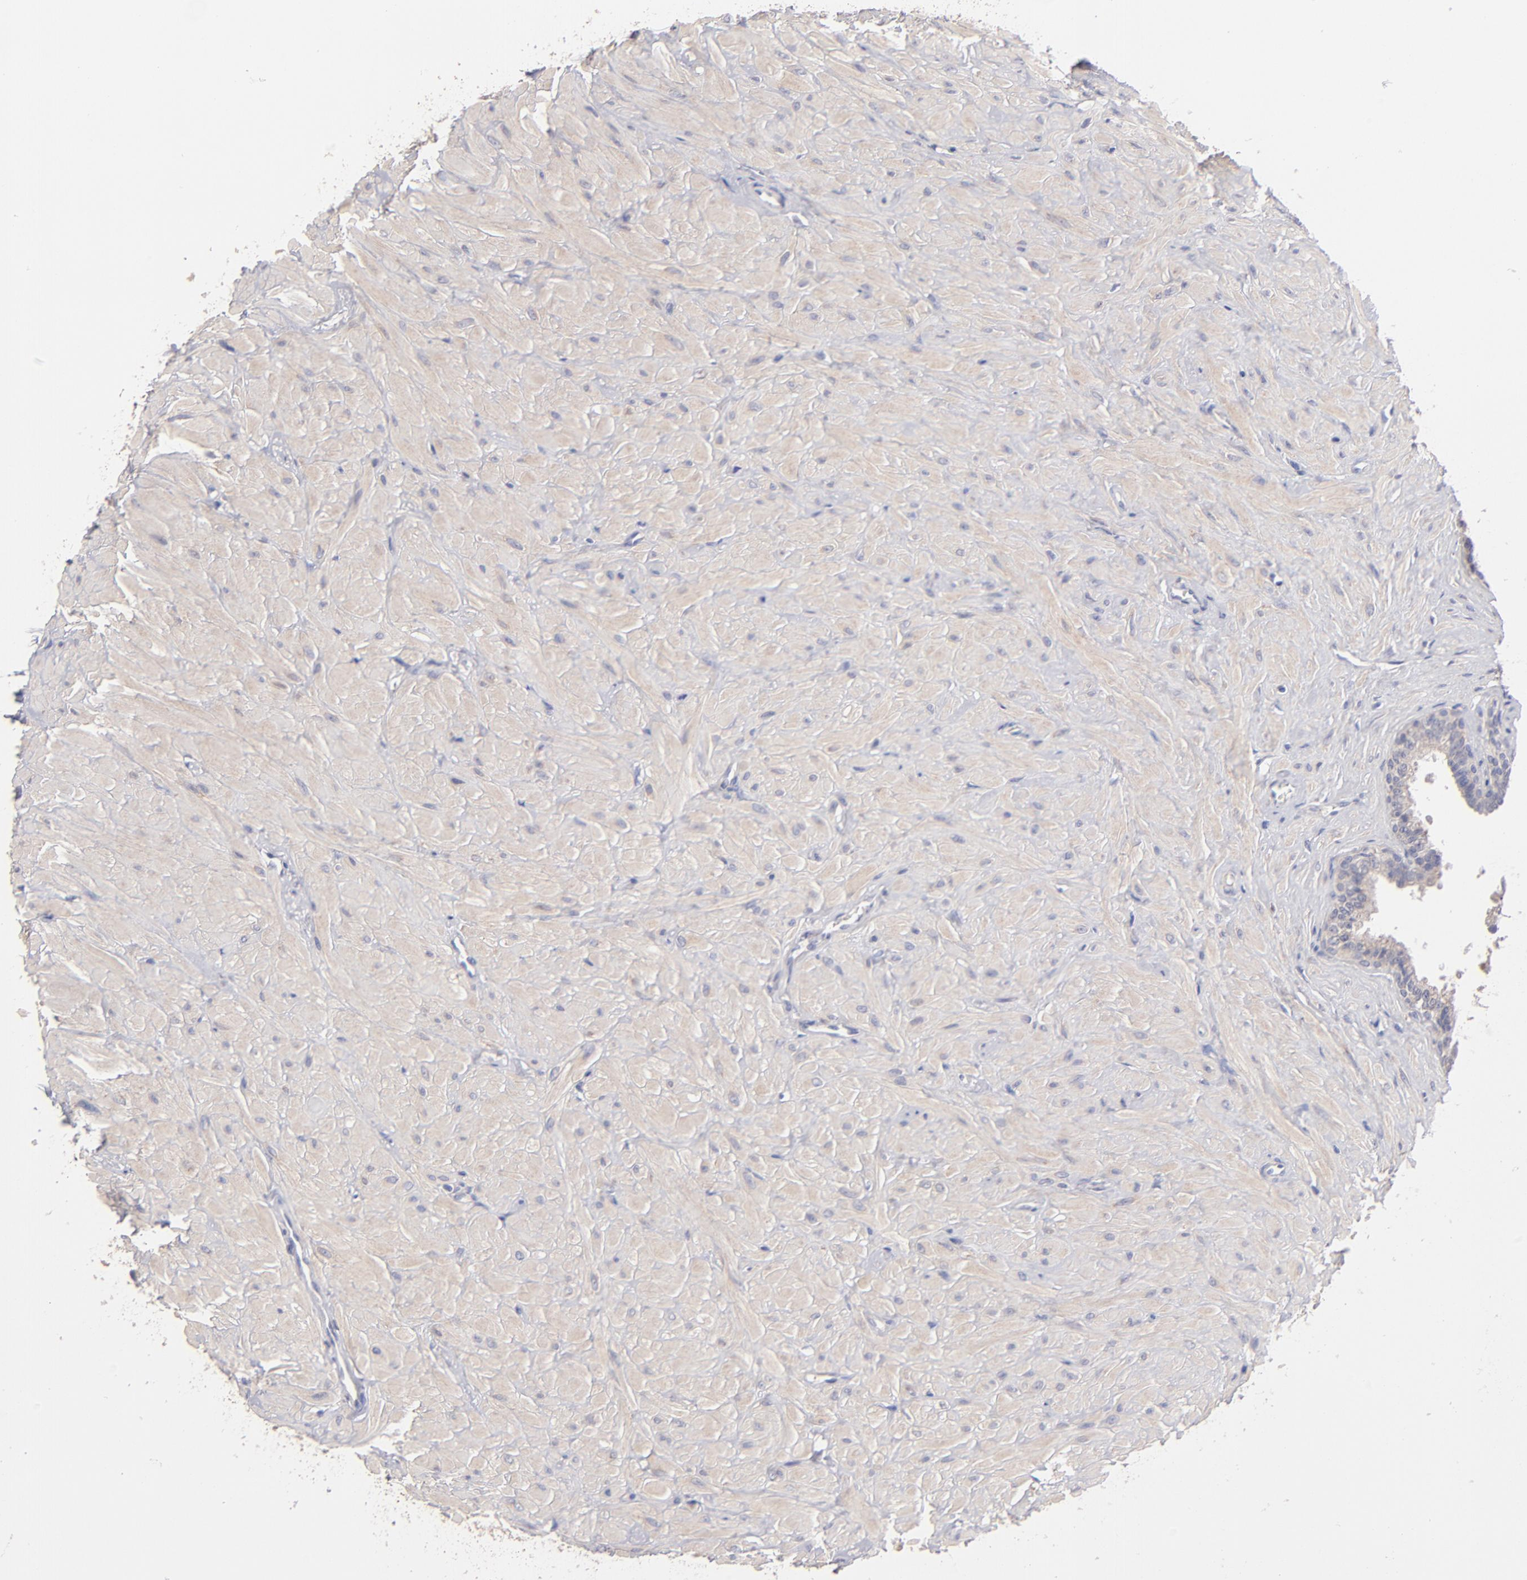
{"staining": {"intensity": "weak", "quantity": ">75%", "location": "cytoplasmic/membranous"}, "tissue": "seminal vesicle", "cell_type": "Glandular cells", "image_type": "normal", "snomed": [{"axis": "morphology", "description": "Normal tissue, NOS"}, {"axis": "topography", "description": "Seminal veicle"}], "caption": "Seminal vesicle was stained to show a protein in brown. There is low levels of weak cytoplasmic/membranous positivity in about >75% of glandular cells. Using DAB (brown) and hematoxylin (blue) stains, captured at high magnification using brightfield microscopy.", "gene": "HCCS", "patient": {"sex": "male", "age": 26}}